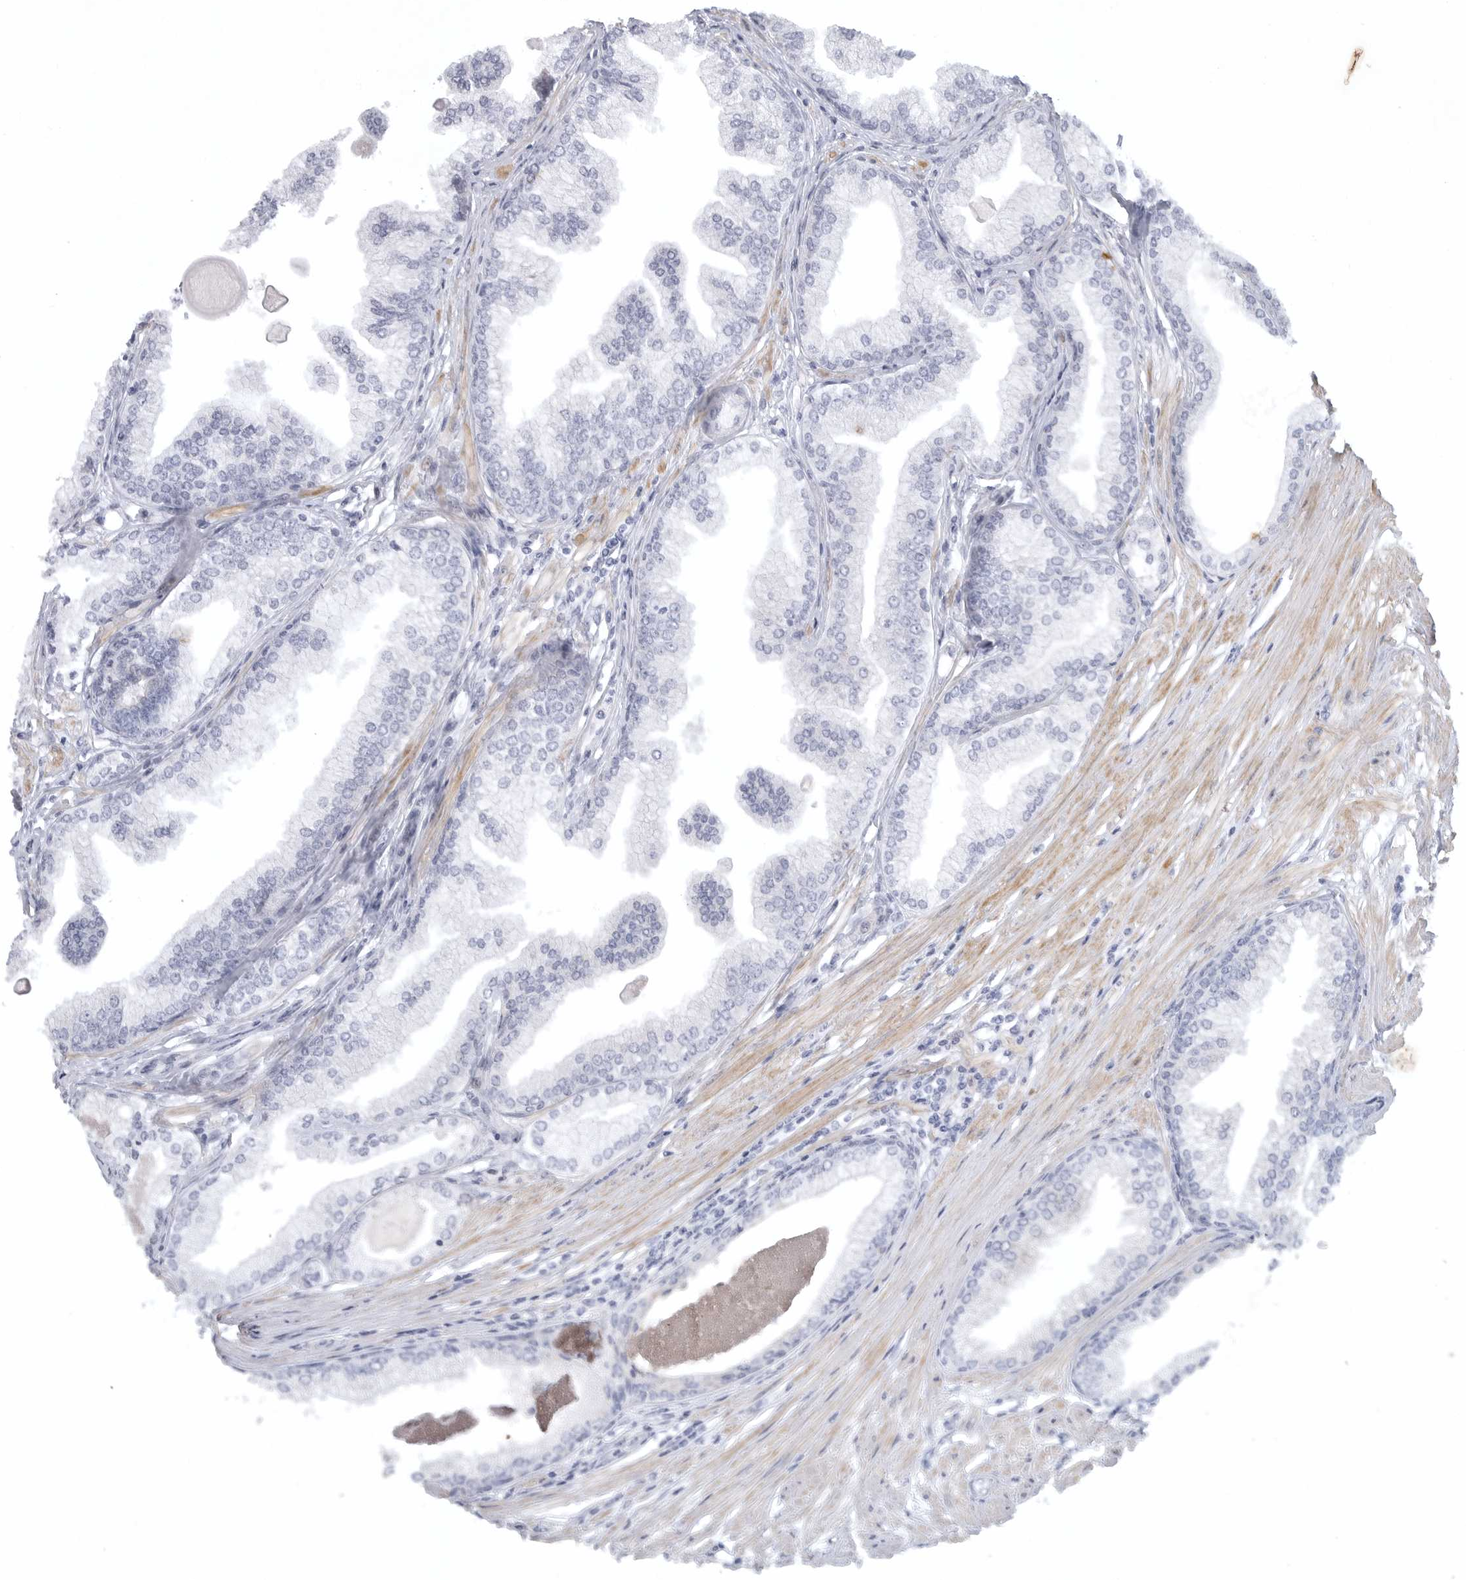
{"staining": {"intensity": "negative", "quantity": "none", "location": "none"}, "tissue": "prostate cancer", "cell_type": "Tumor cells", "image_type": "cancer", "snomed": [{"axis": "morphology", "description": "Adenocarcinoma, Low grade"}, {"axis": "topography", "description": "Prostate"}], "caption": "Immunohistochemical staining of low-grade adenocarcinoma (prostate) shows no significant positivity in tumor cells.", "gene": "TNR", "patient": {"sex": "male", "age": 52}}